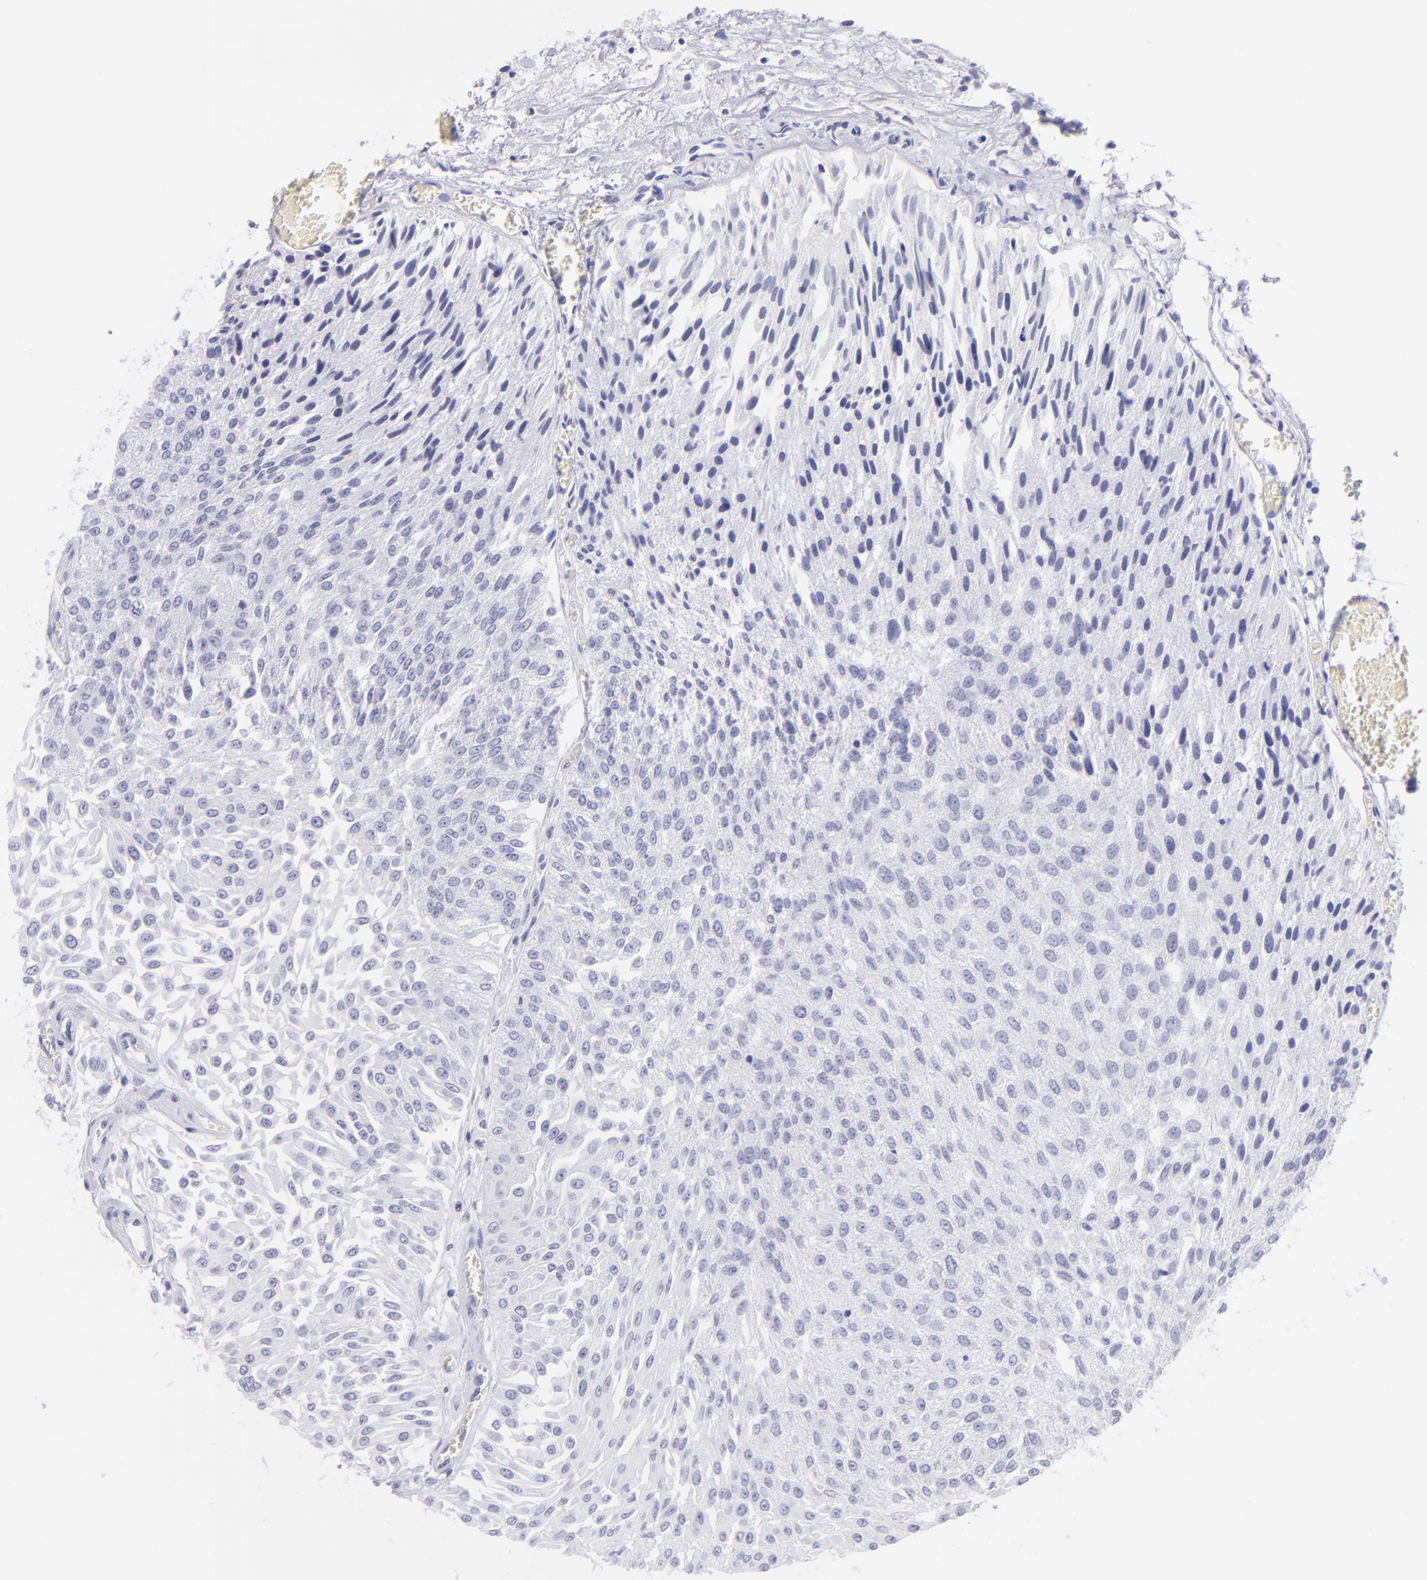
{"staining": {"intensity": "negative", "quantity": "none", "location": "none"}, "tissue": "urothelial cancer", "cell_type": "Tumor cells", "image_type": "cancer", "snomed": [{"axis": "morphology", "description": "Urothelial carcinoma, Low grade"}, {"axis": "topography", "description": "Urinary bladder"}], "caption": "Image shows no significant protein staining in tumor cells of urothelial carcinoma (low-grade).", "gene": "PIP", "patient": {"sex": "male", "age": 86}}